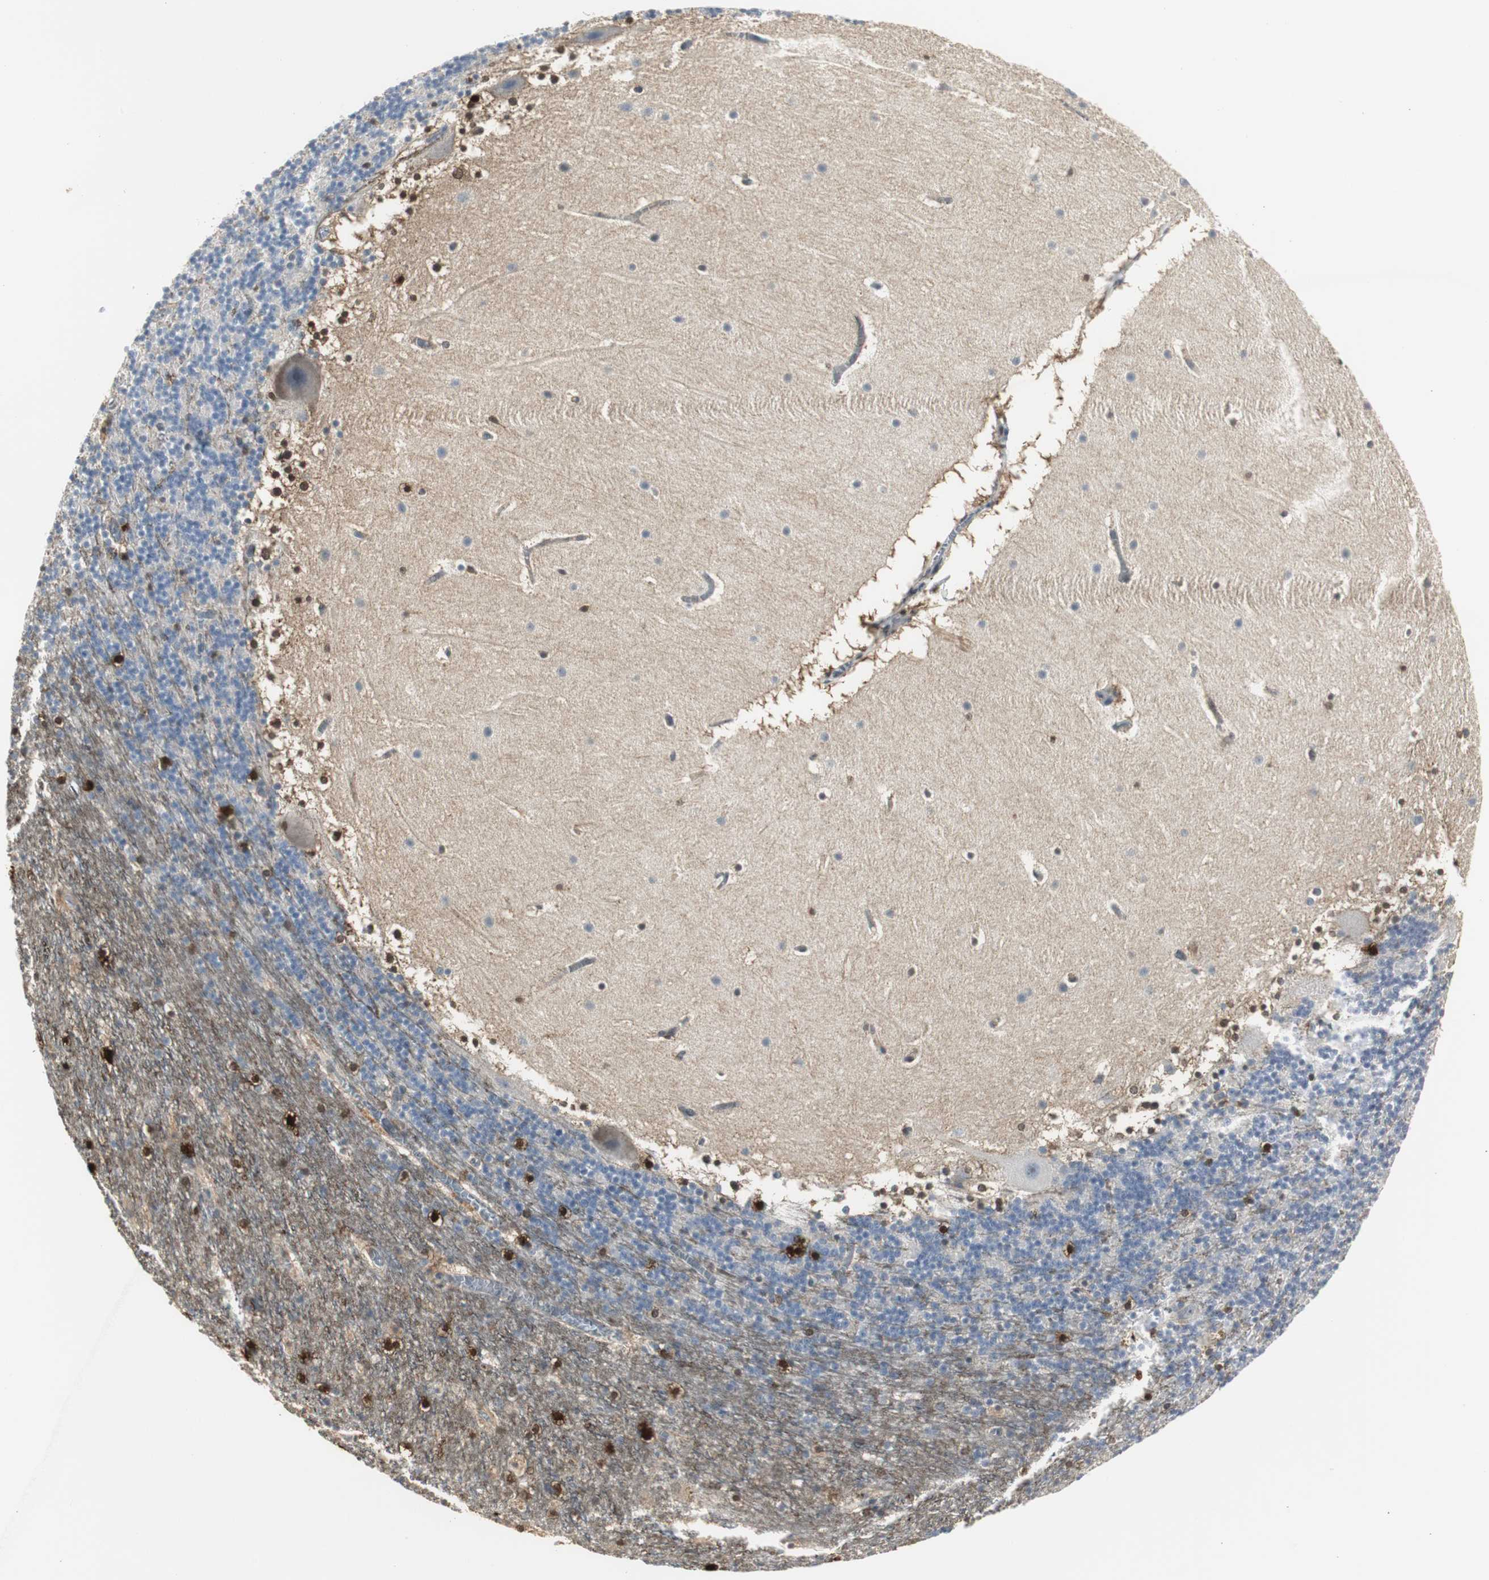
{"staining": {"intensity": "strong", "quantity": "<25%", "location": "nuclear"}, "tissue": "cerebellum", "cell_type": "Cells in granular layer", "image_type": "normal", "snomed": [{"axis": "morphology", "description": "Normal tissue, NOS"}, {"axis": "topography", "description": "Cerebellum"}], "caption": "Immunohistochemistry (DAB) staining of unremarkable cerebellum shows strong nuclear protein staining in about <25% of cells in granular layer. (DAB (3,3'-diaminobenzidine) IHC, brown staining for protein, blue staining for nuclei).", "gene": "PLIN3", "patient": {"sex": "male", "age": 45}}